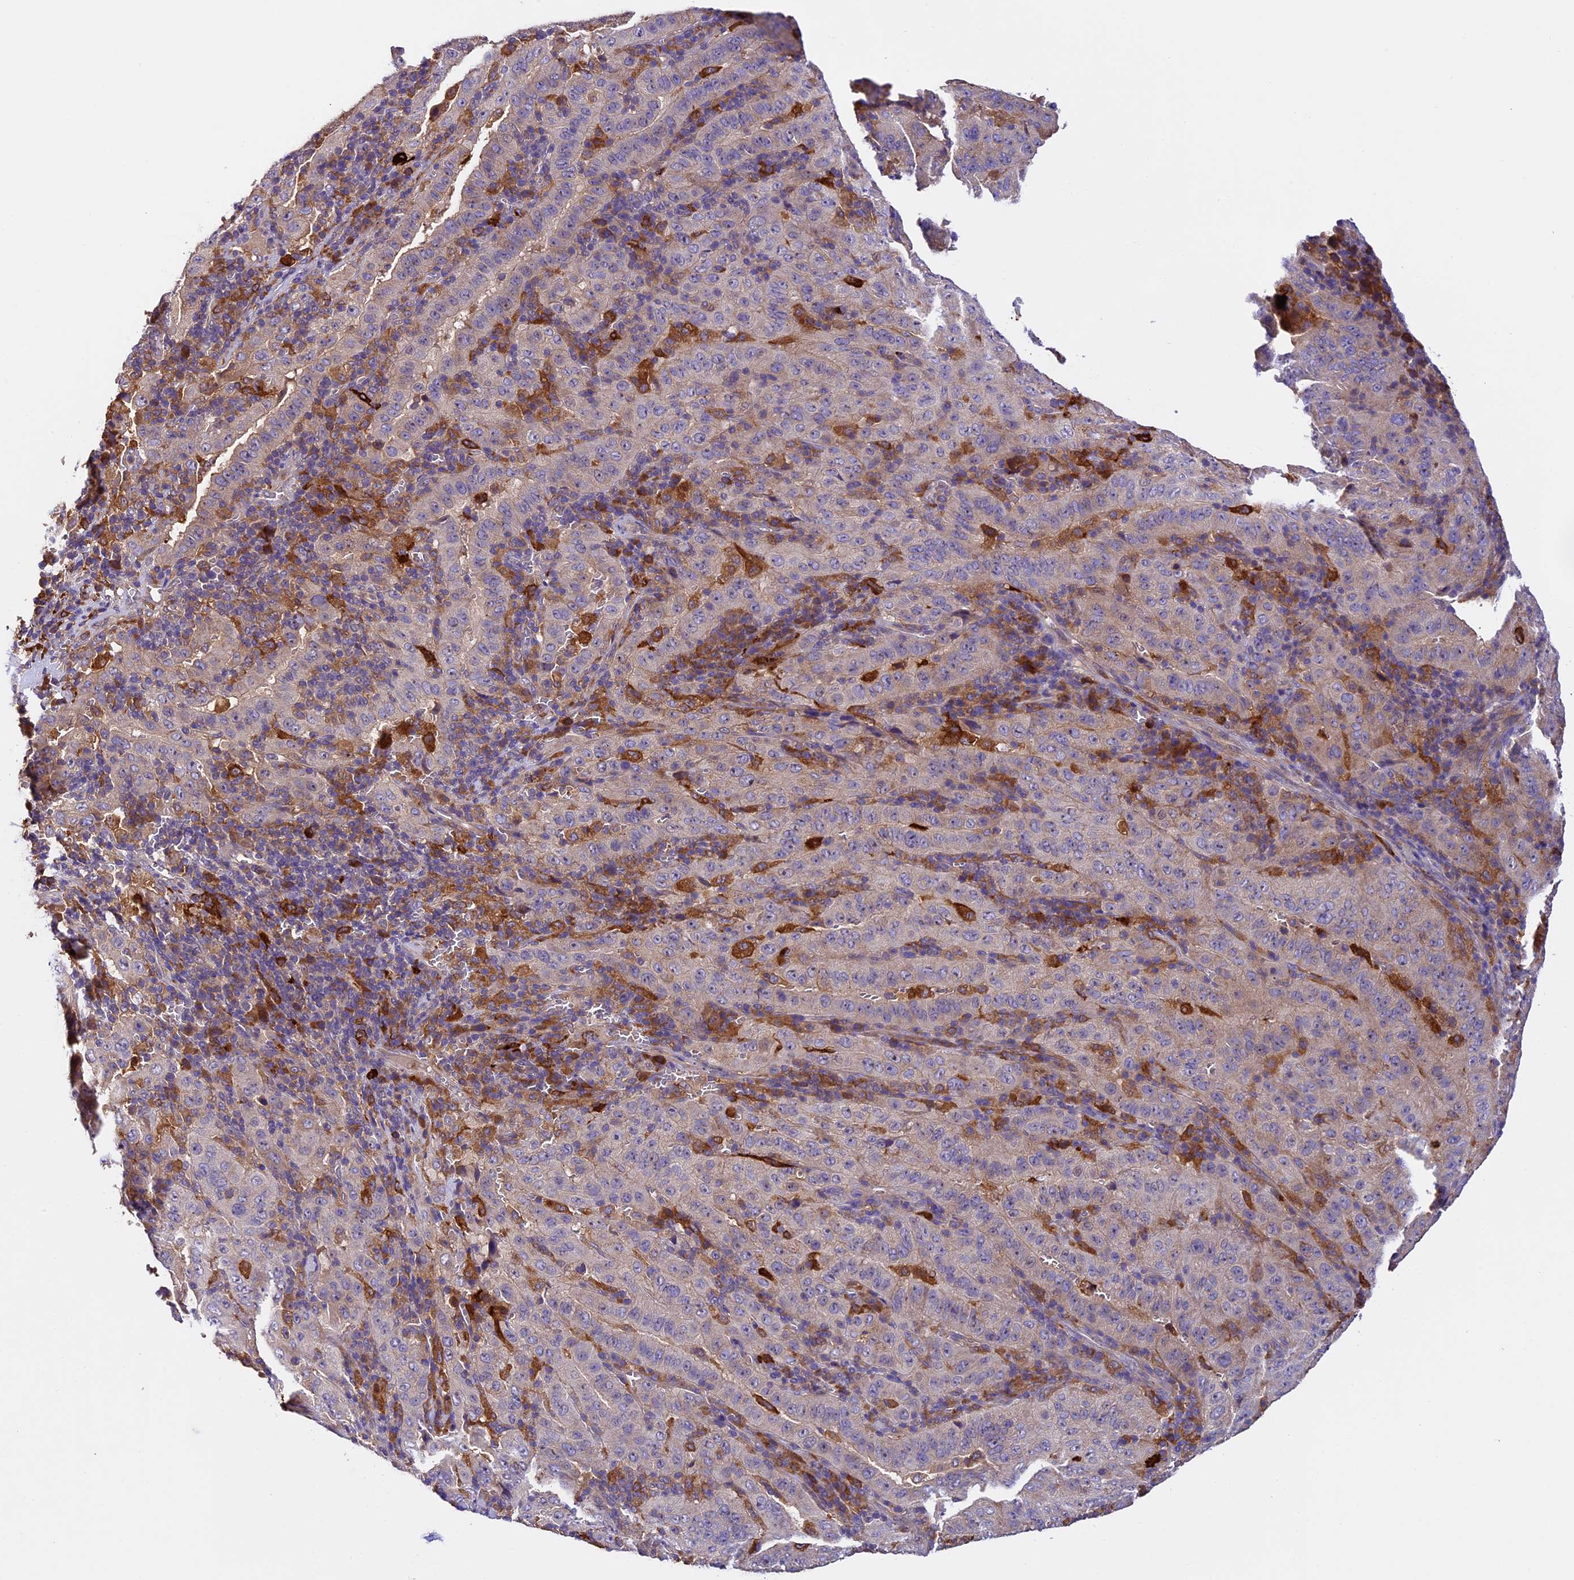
{"staining": {"intensity": "weak", "quantity": "<25%", "location": "cytoplasmic/membranous"}, "tissue": "pancreatic cancer", "cell_type": "Tumor cells", "image_type": "cancer", "snomed": [{"axis": "morphology", "description": "Adenocarcinoma, NOS"}, {"axis": "topography", "description": "Pancreas"}], "caption": "This histopathology image is of pancreatic adenocarcinoma stained with immunohistochemistry (IHC) to label a protein in brown with the nuclei are counter-stained blue. There is no staining in tumor cells.", "gene": "CILP2", "patient": {"sex": "male", "age": 63}}